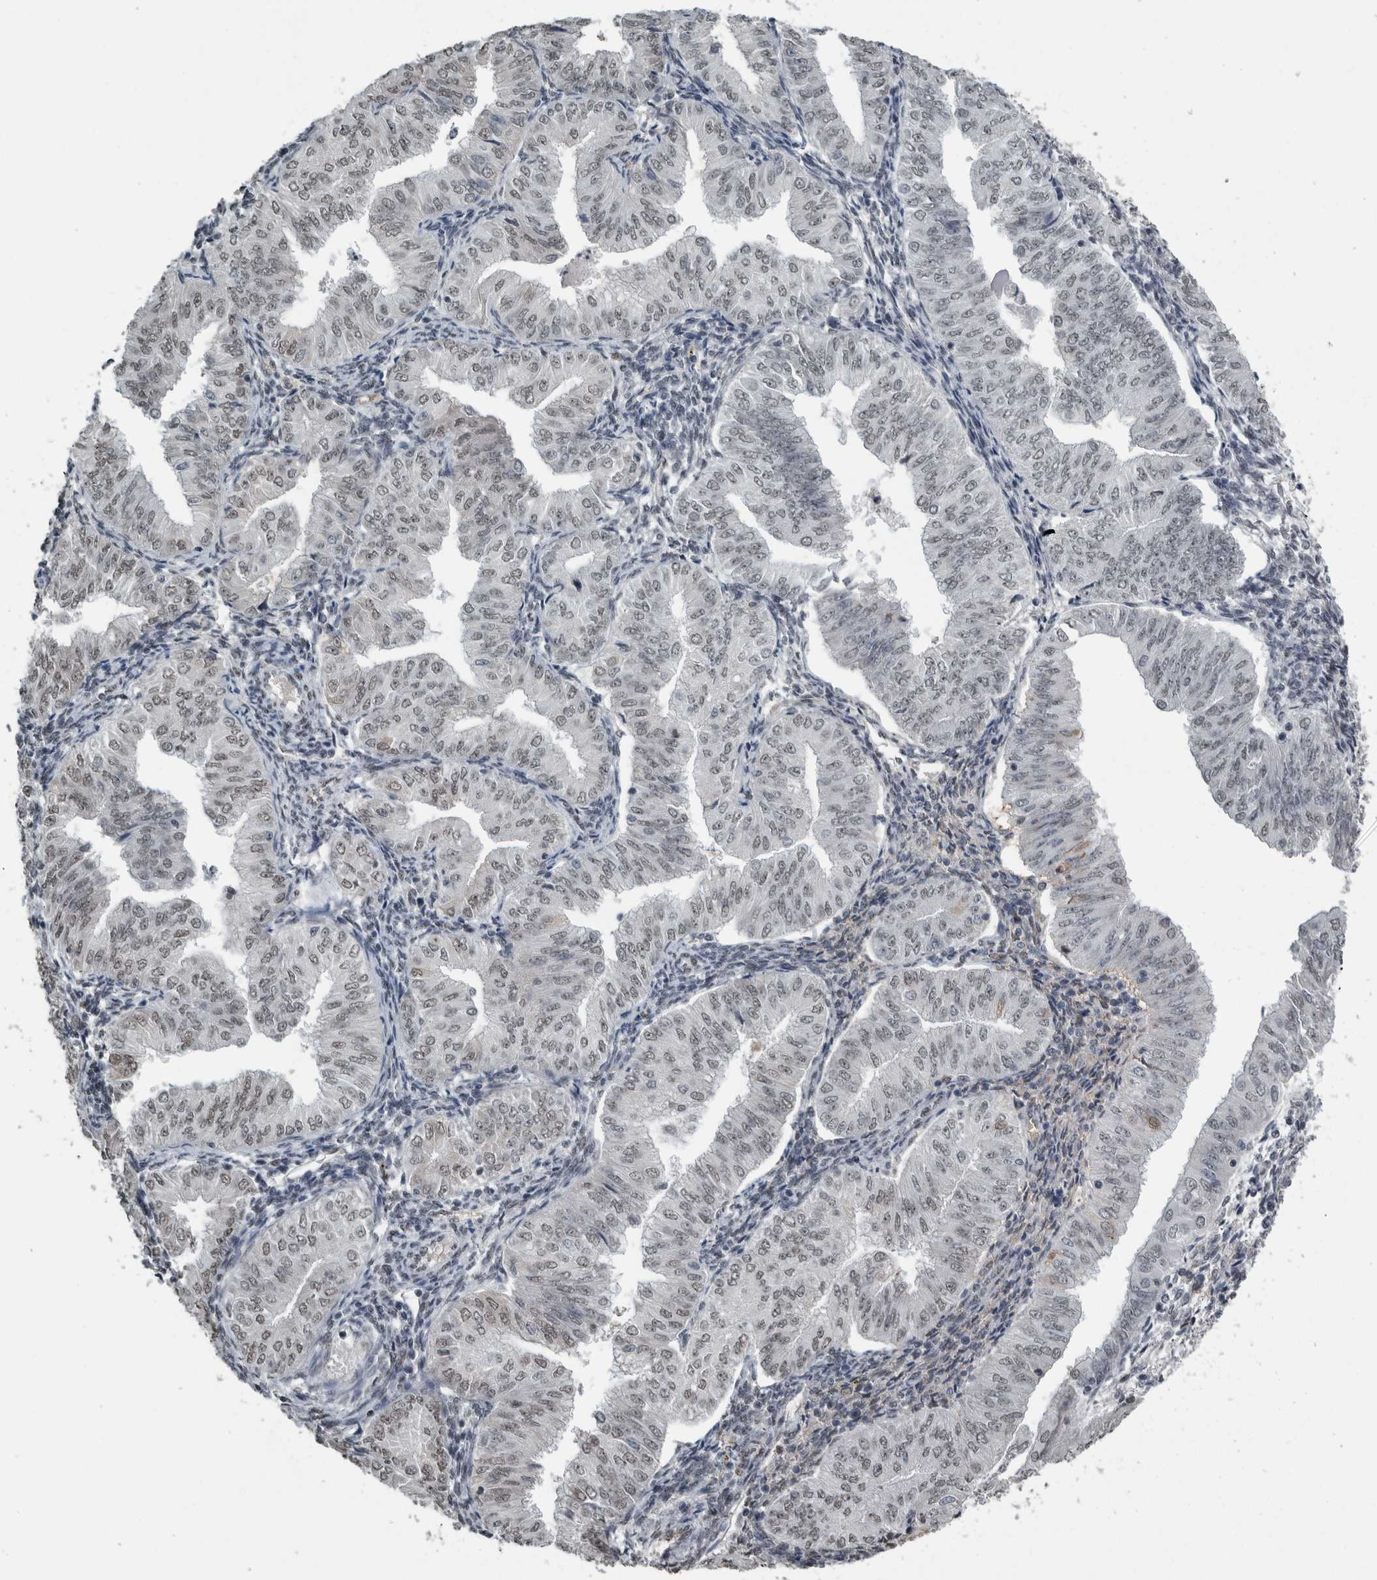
{"staining": {"intensity": "weak", "quantity": ">75%", "location": "nuclear"}, "tissue": "endometrial cancer", "cell_type": "Tumor cells", "image_type": "cancer", "snomed": [{"axis": "morphology", "description": "Normal tissue, NOS"}, {"axis": "morphology", "description": "Adenocarcinoma, NOS"}, {"axis": "topography", "description": "Endometrium"}], "caption": "Human endometrial cancer (adenocarcinoma) stained with a protein marker shows weak staining in tumor cells.", "gene": "TGS1", "patient": {"sex": "female", "age": 53}}